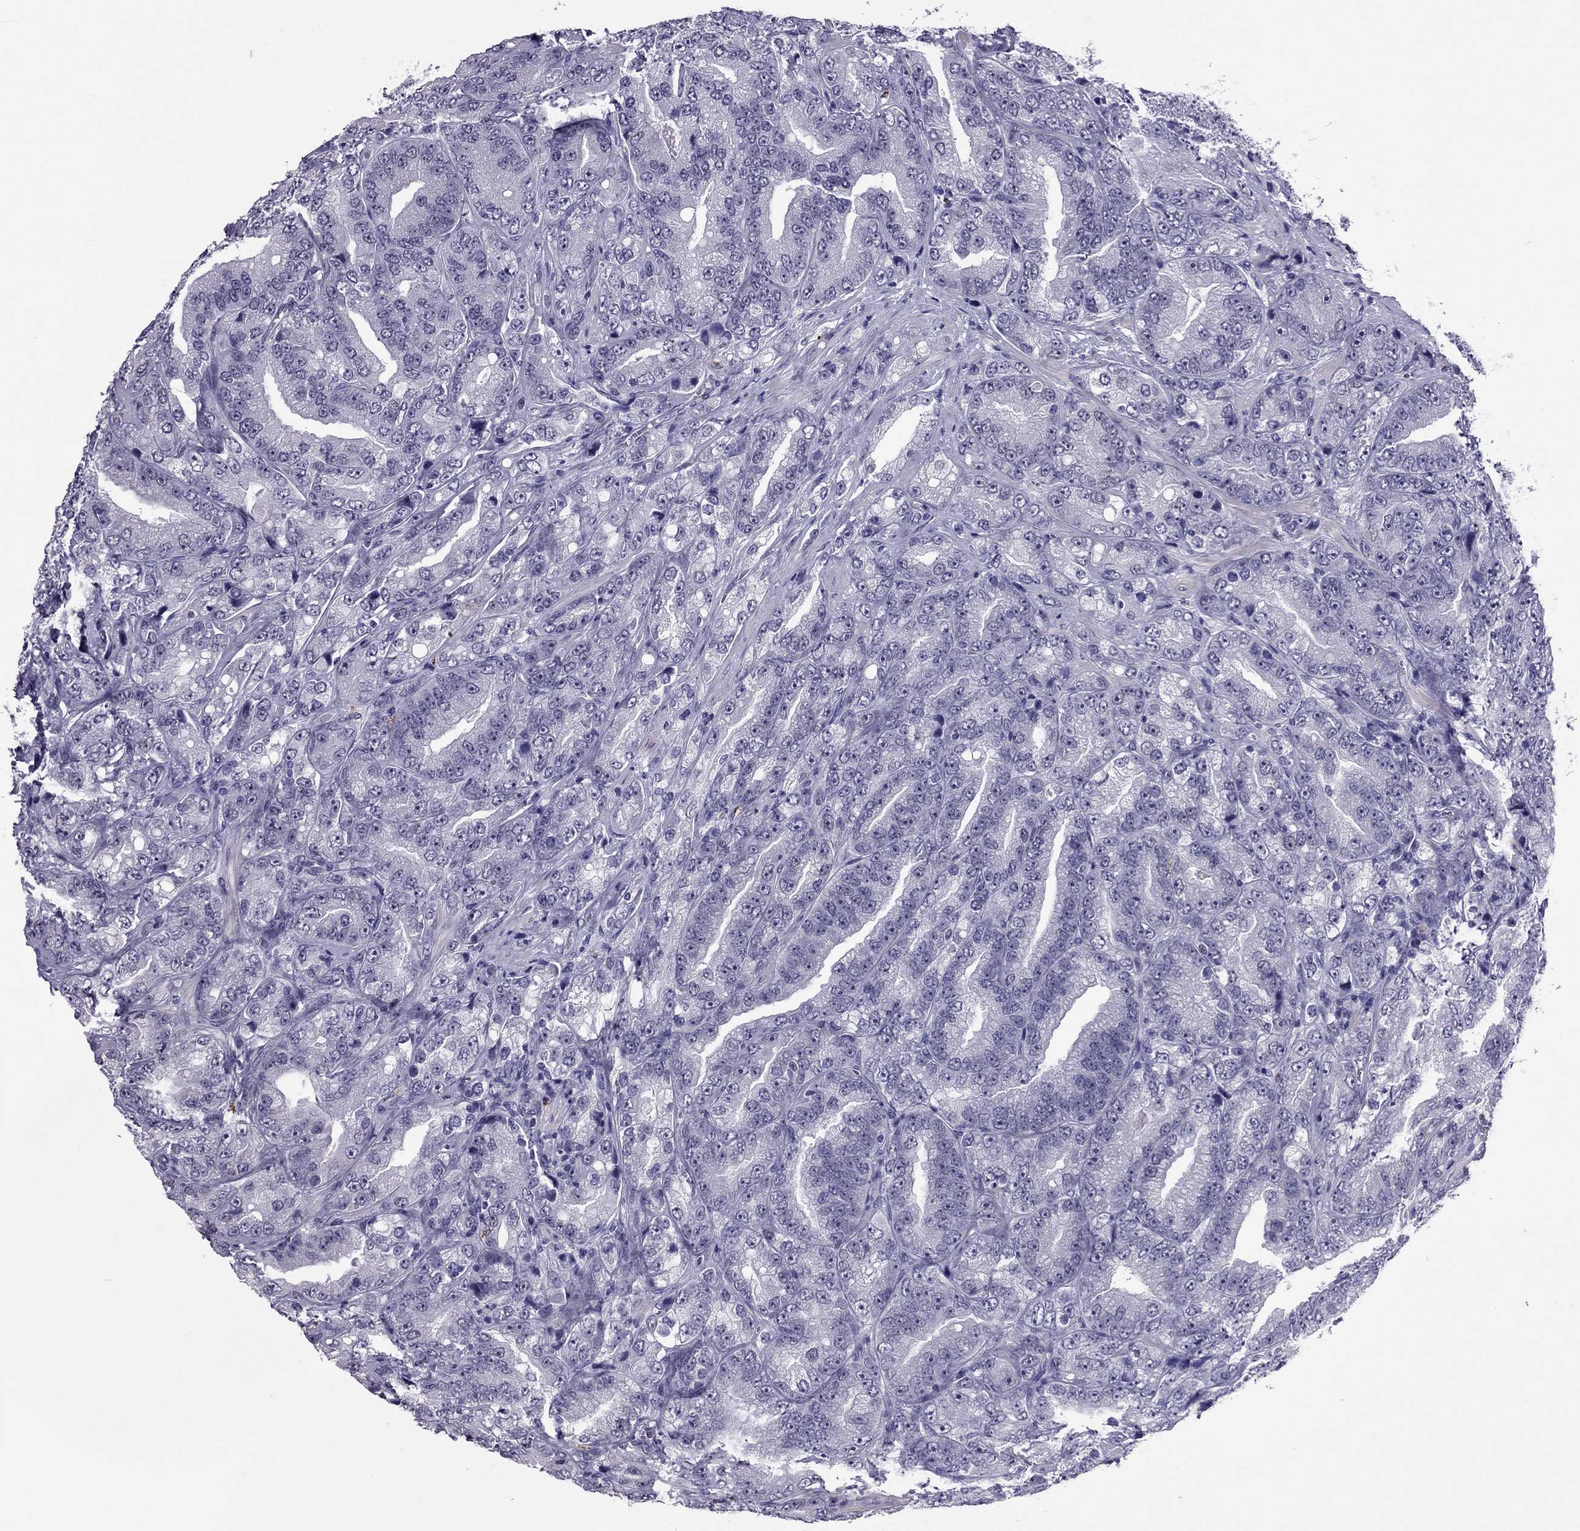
{"staining": {"intensity": "negative", "quantity": "none", "location": "none"}, "tissue": "prostate cancer", "cell_type": "Tumor cells", "image_type": "cancer", "snomed": [{"axis": "morphology", "description": "Adenocarcinoma, NOS"}, {"axis": "topography", "description": "Prostate"}], "caption": "Image shows no significant protein expression in tumor cells of prostate cancer.", "gene": "CCL27", "patient": {"sex": "male", "age": 63}}